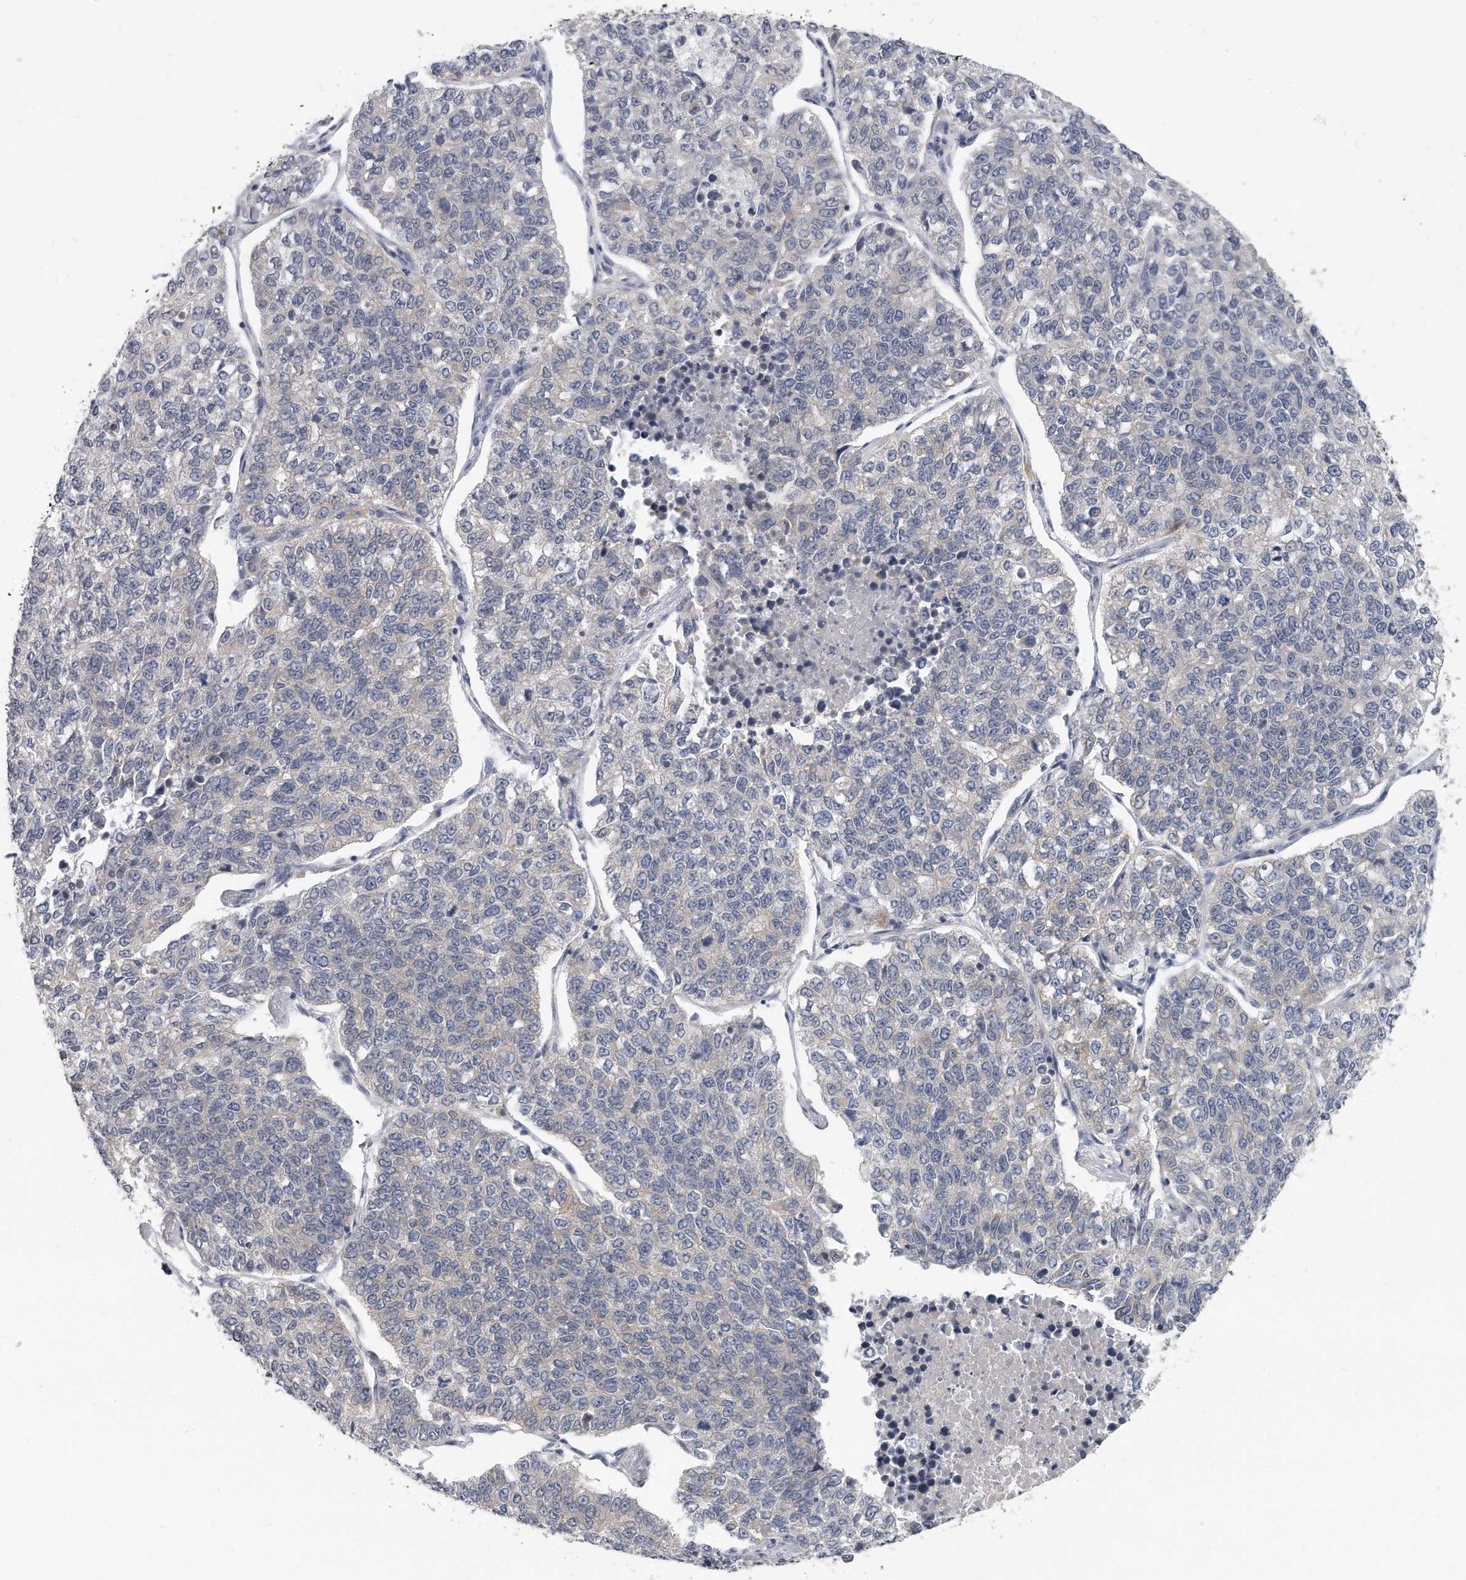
{"staining": {"intensity": "negative", "quantity": "none", "location": "none"}, "tissue": "lung cancer", "cell_type": "Tumor cells", "image_type": "cancer", "snomed": [{"axis": "morphology", "description": "Adenocarcinoma, NOS"}, {"axis": "topography", "description": "Lung"}], "caption": "Tumor cells show no significant positivity in lung adenocarcinoma.", "gene": "PLEKHA6", "patient": {"sex": "male", "age": 49}}